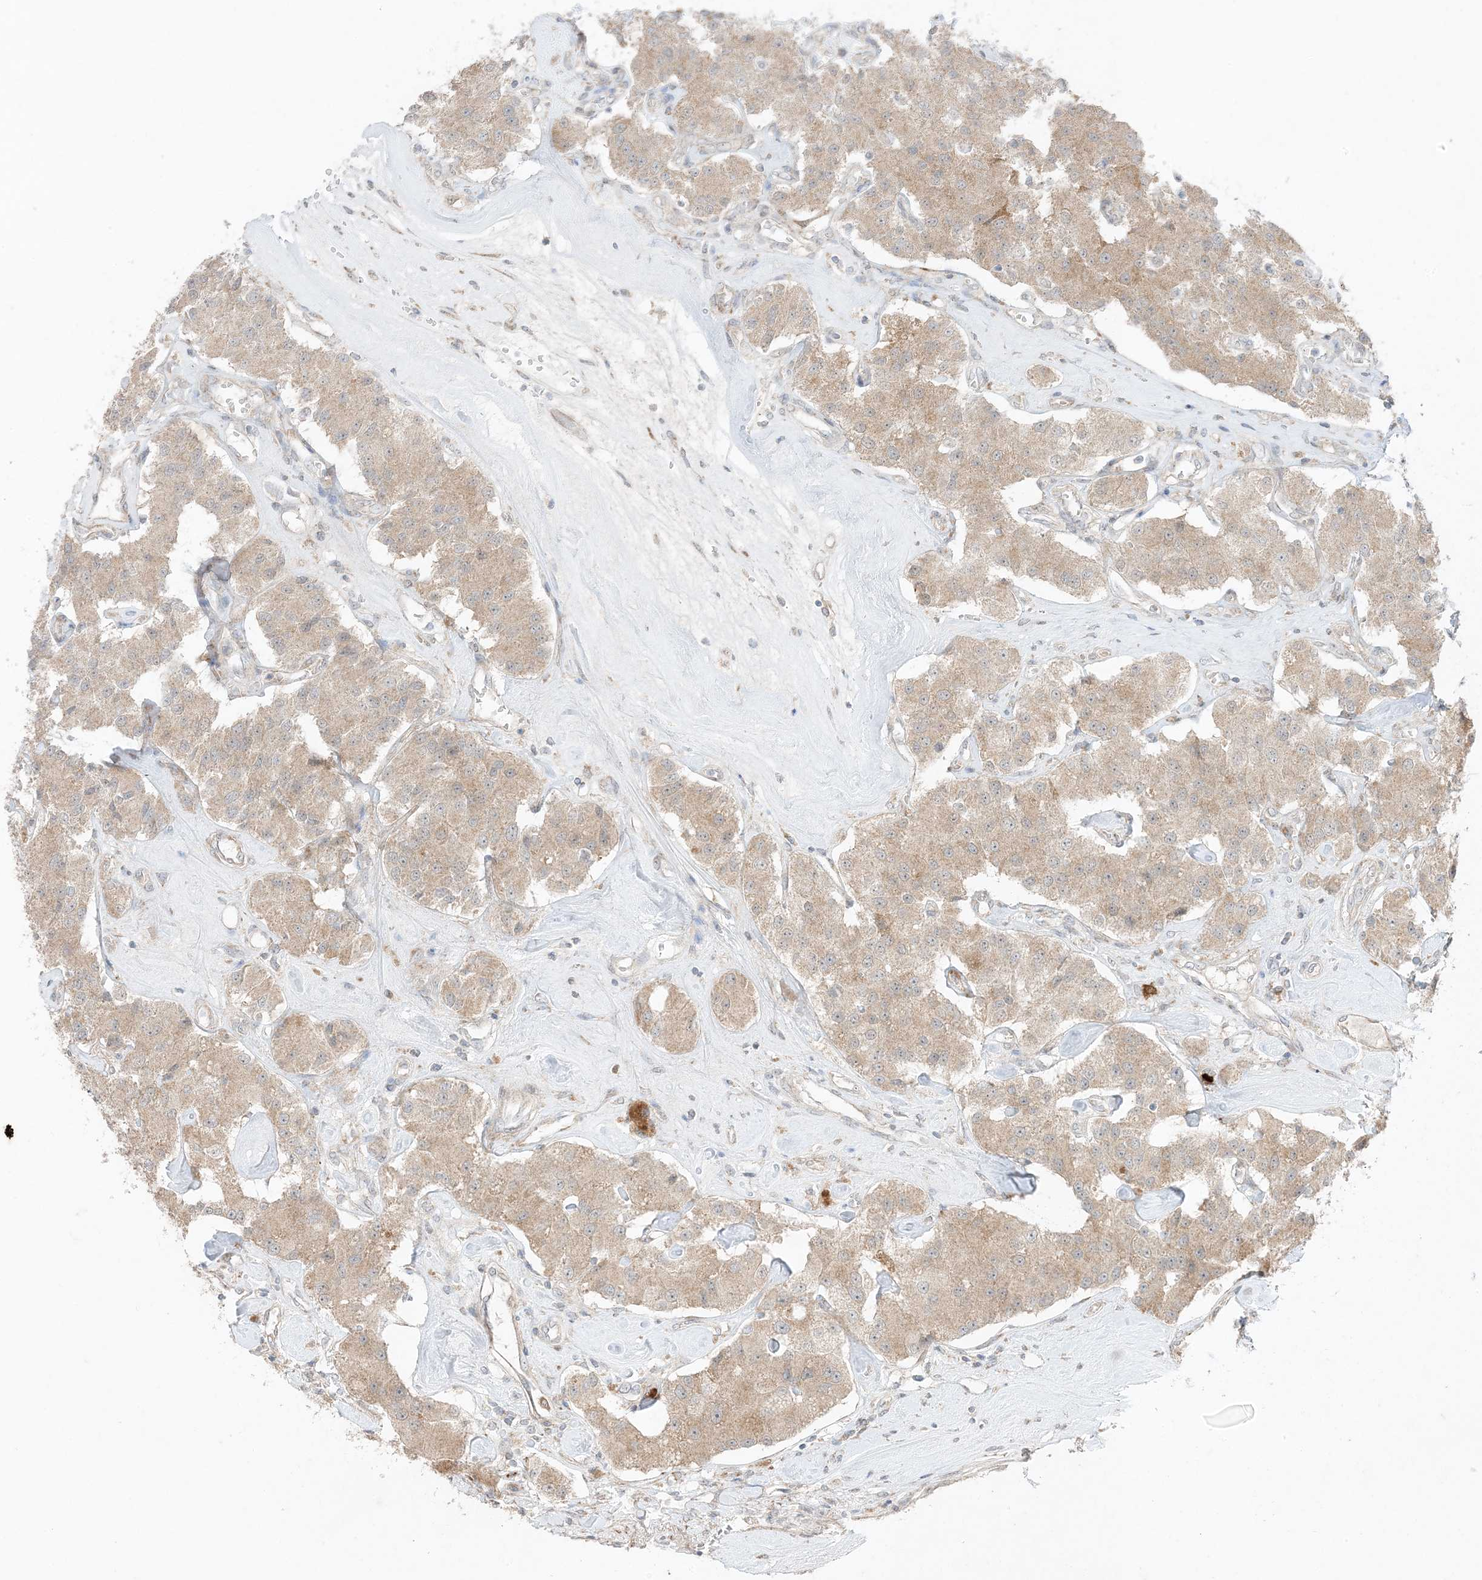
{"staining": {"intensity": "weak", "quantity": ">75%", "location": "cytoplasmic/membranous"}, "tissue": "carcinoid", "cell_type": "Tumor cells", "image_type": "cancer", "snomed": [{"axis": "morphology", "description": "Carcinoid, malignant, NOS"}, {"axis": "topography", "description": "Pancreas"}], "caption": "Carcinoid stained with DAB (3,3'-diaminobenzidine) immunohistochemistry (IHC) exhibits low levels of weak cytoplasmic/membranous staining in approximately >75% of tumor cells.", "gene": "ODC1", "patient": {"sex": "male", "age": 41}}